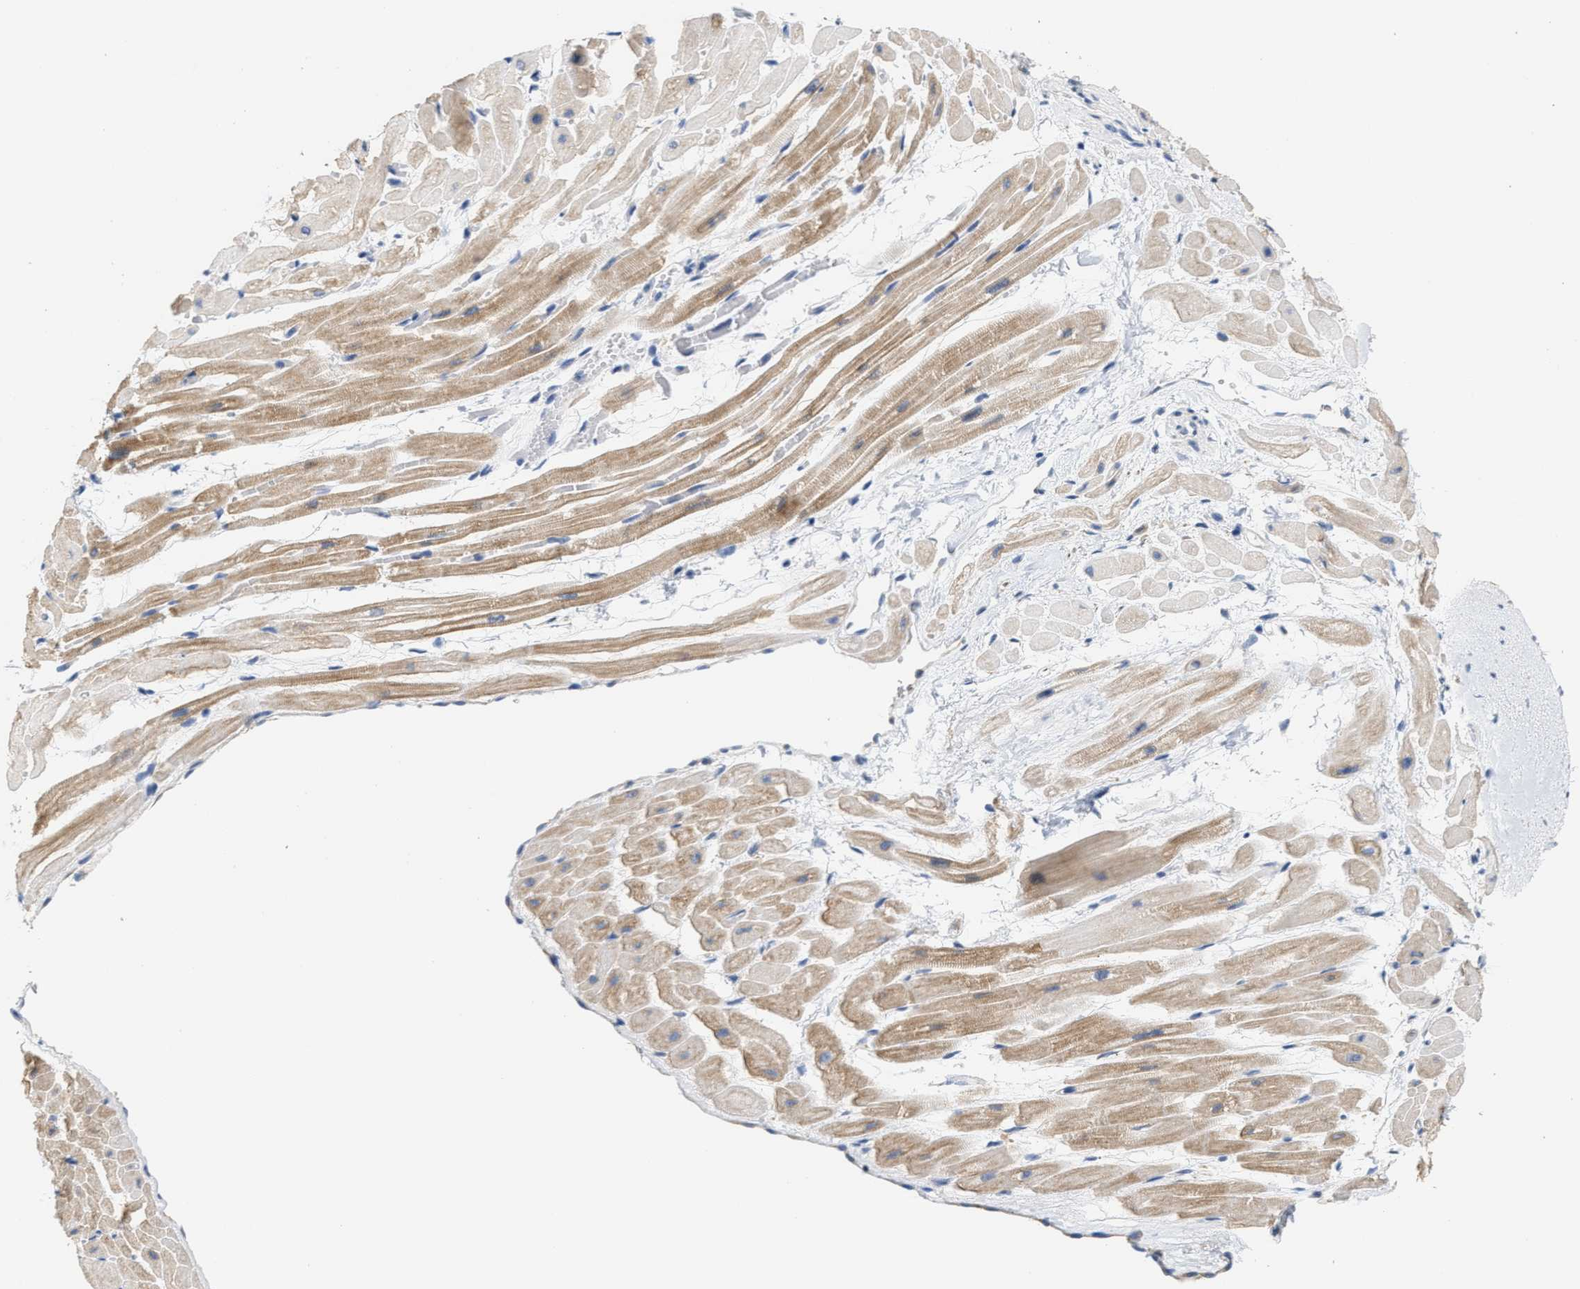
{"staining": {"intensity": "moderate", "quantity": ">75%", "location": "cytoplasmic/membranous"}, "tissue": "heart muscle", "cell_type": "Cardiomyocytes", "image_type": "normal", "snomed": [{"axis": "morphology", "description": "Normal tissue, NOS"}, {"axis": "topography", "description": "Heart"}], "caption": "Immunohistochemistry (IHC) (DAB) staining of unremarkable human heart muscle reveals moderate cytoplasmic/membranous protein staining in approximately >75% of cardiomyocytes.", "gene": "RYR2", "patient": {"sex": "male", "age": 45}}